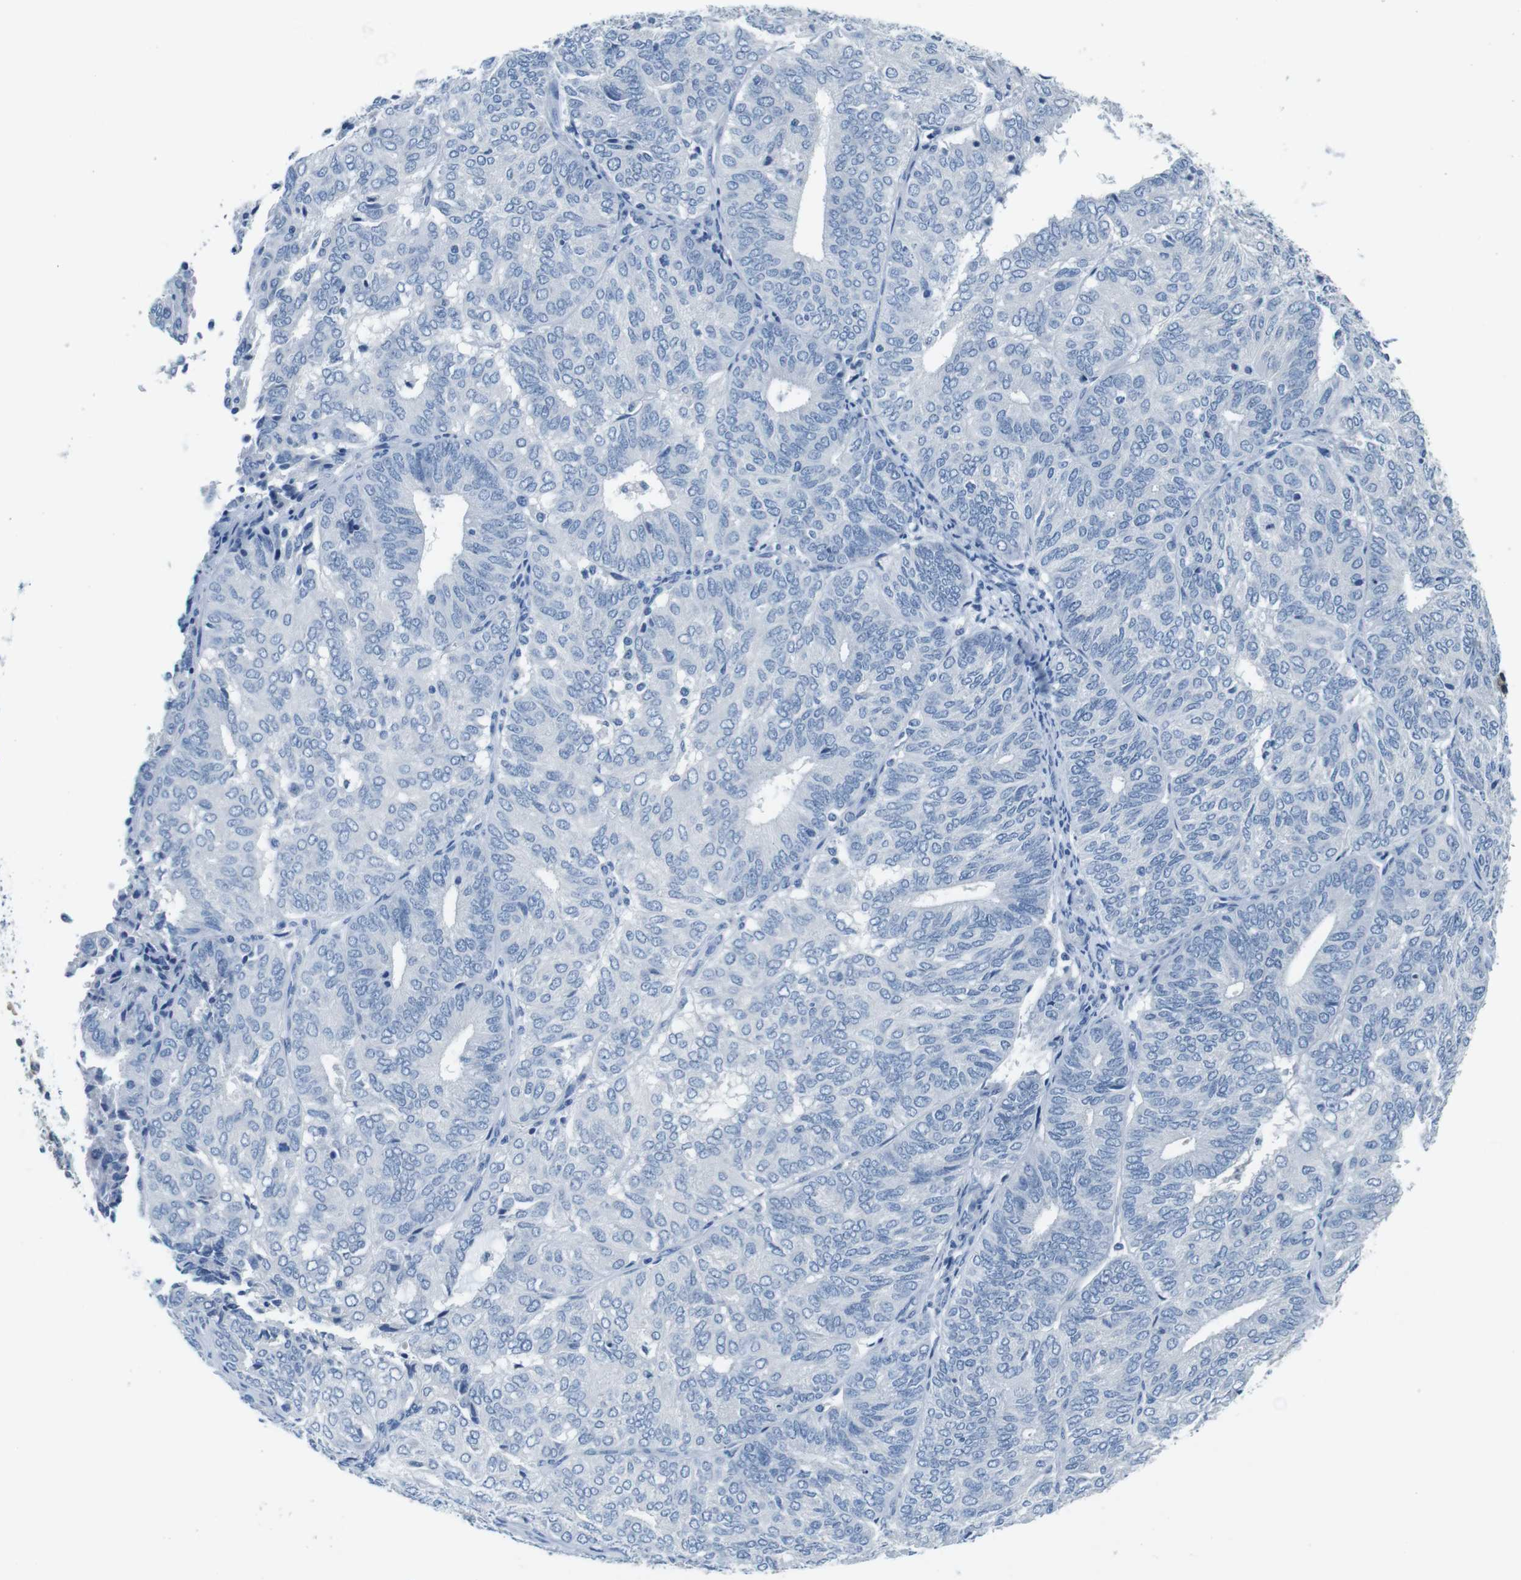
{"staining": {"intensity": "negative", "quantity": "none", "location": "none"}, "tissue": "endometrial cancer", "cell_type": "Tumor cells", "image_type": "cancer", "snomed": [{"axis": "morphology", "description": "Adenocarcinoma, NOS"}, {"axis": "topography", "description": "Uterus"}], "caption": "Tumor cells are negative for brown protein staining in endometrial cancer. (DAB (3,3'-diaminobenzidine) IHC, high magnification).", "gene": "IGHD", "patient": {"sex": "female", "age": 60}}